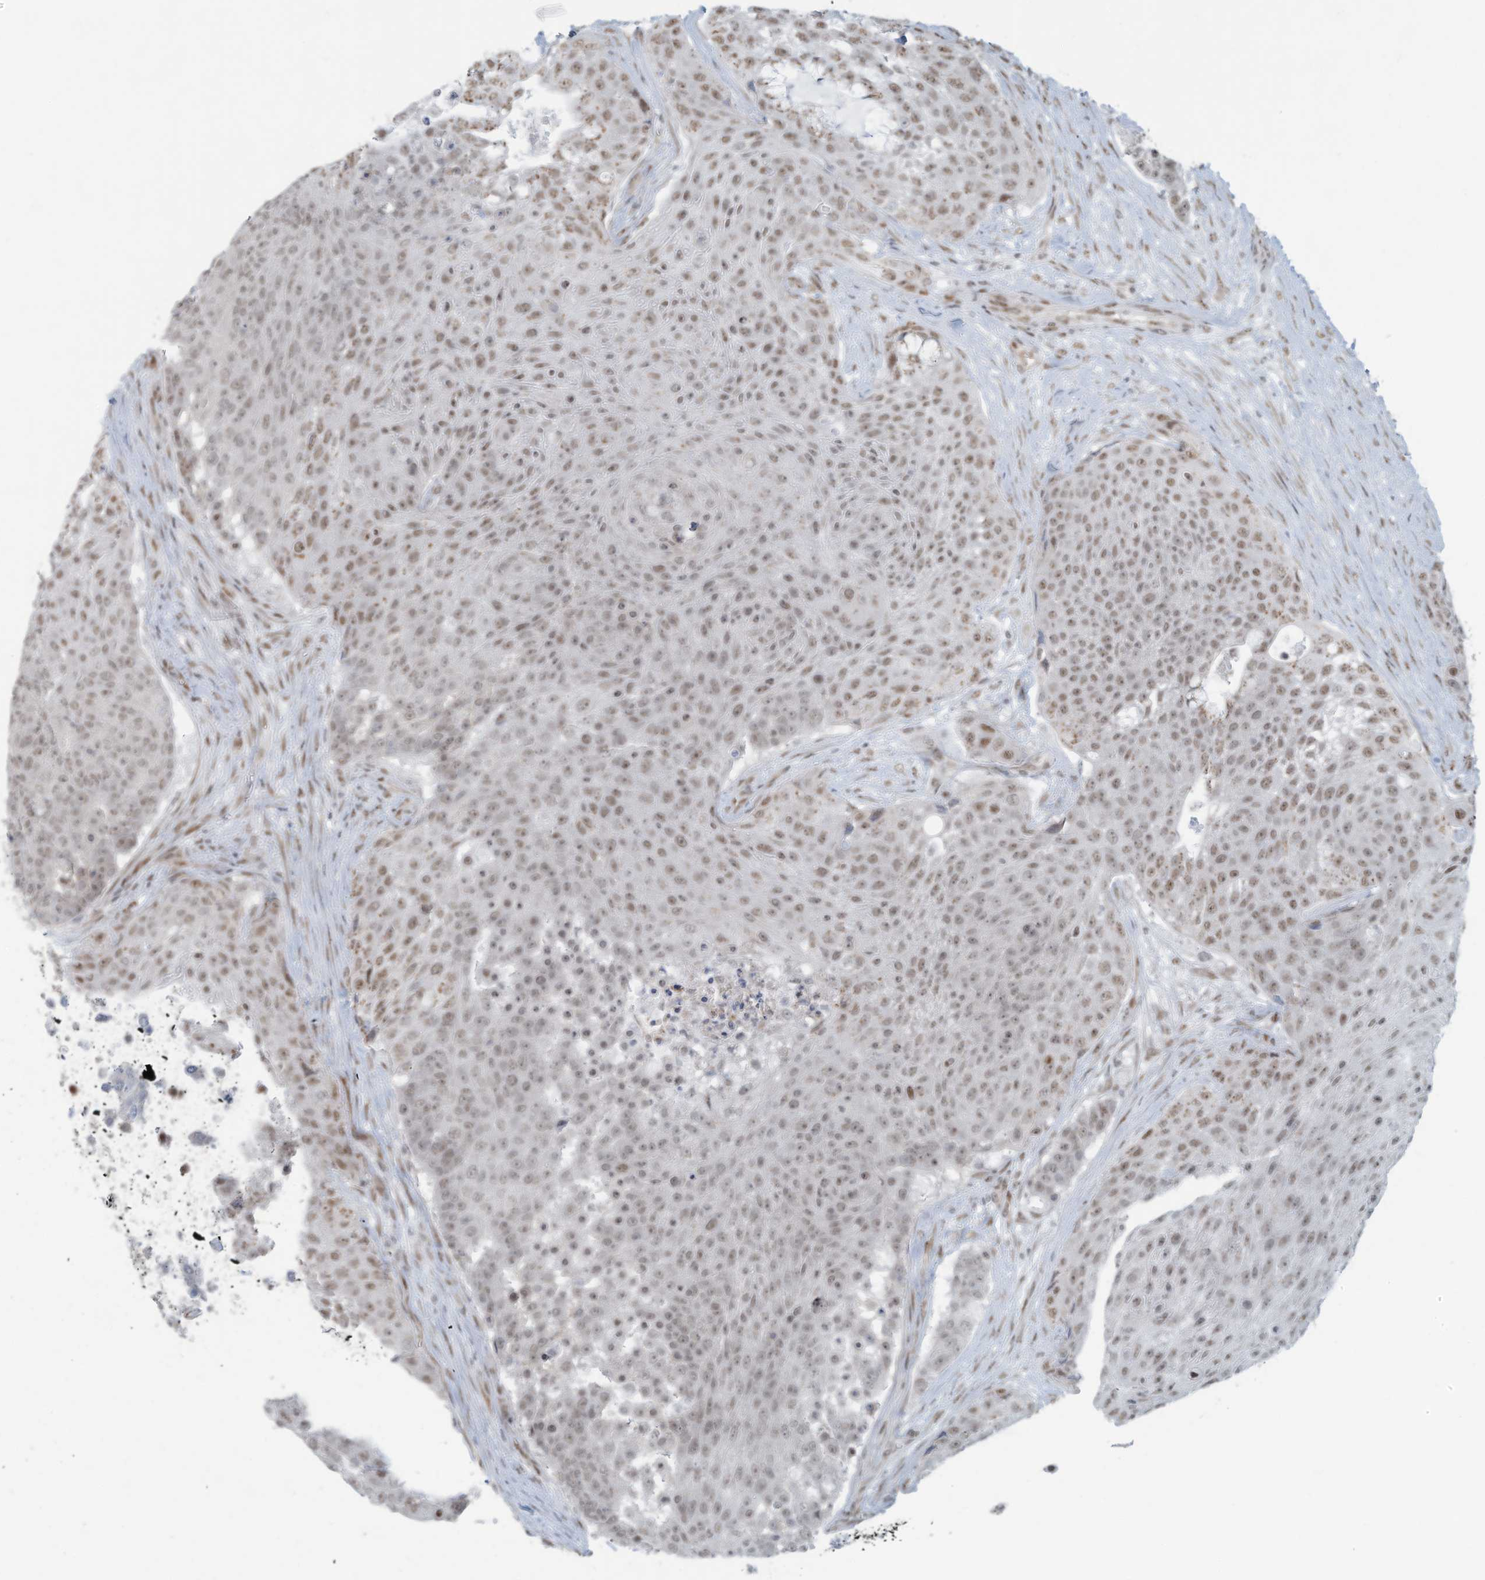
{"staining": {"intensity": "moderate", "quantity": ">75%", "location": "nuclear"}, "tissue": "urothelial cancer", "cell_type": "Tumor cells", "image_type": "cancer", "snomed": [{"axis": "morphology", "description": "Urothelial carcinoma, High grade"}, {"axis": "topography", "description": "Urinary bladder"}], "caption": "This is a photomicrograph of immunohistochemistry (IHC) staining of urothelial cancer, which shows moderate expression in the nuclear of tumor cells.", "gene": "SARNP", "patient": {"sex": "female", "age": 63}}